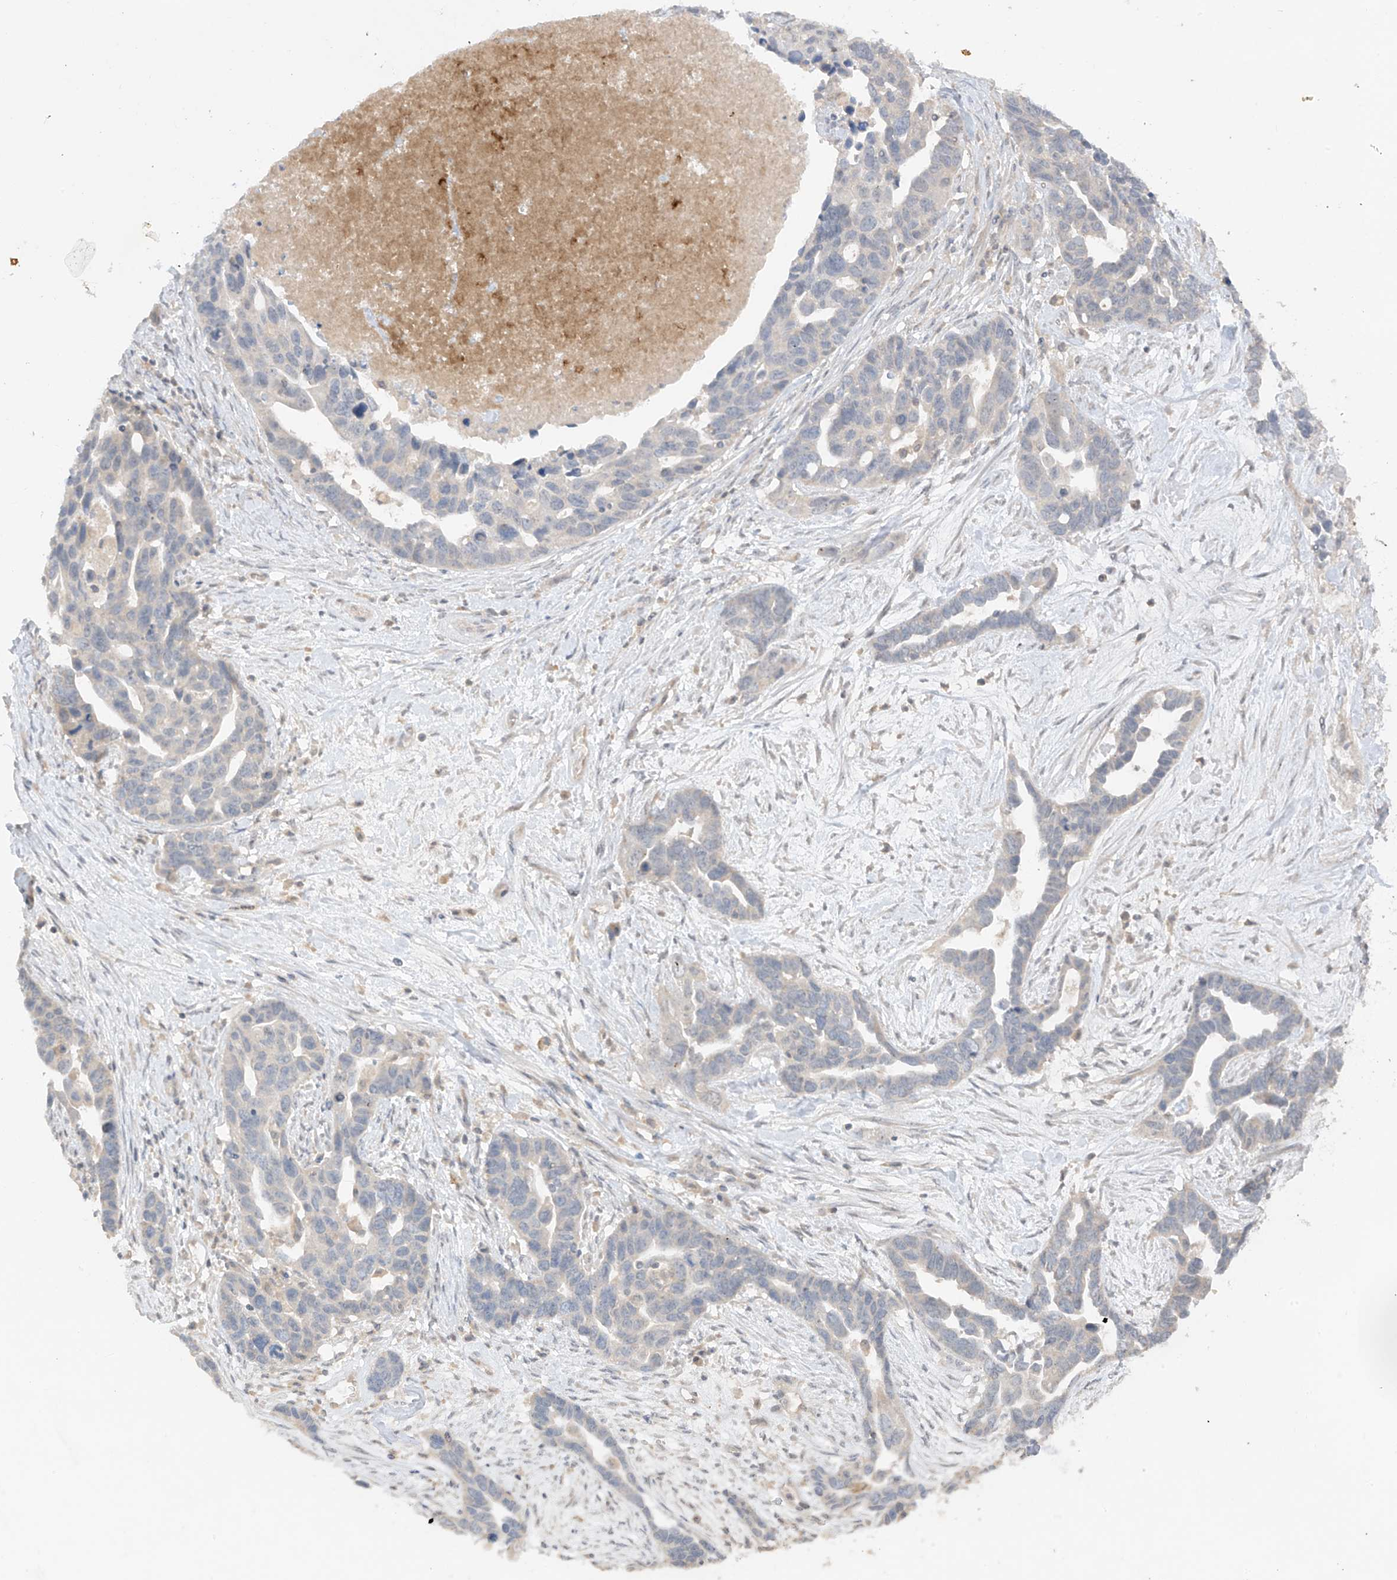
{"staining": {"intensity": "negative", "quantity": "none", "location": "none"}, "tissue": "ovarian cancer", "cell_type": "Tumor cells", "image_type": "cancer", "snomed": [{"axis": "morphology", "description": "Cystadenocarcinoma, serous, NOS"}, {"axis": "topography", "description": "Ovary"}], "caption": "Protein analysis of ovarian cancer (serous cystadenocarcinoma) demonstrates no significant expression in tumor cells.", "gene": "ANGEL2", "patient": {"sex": "female", "age": 54}}